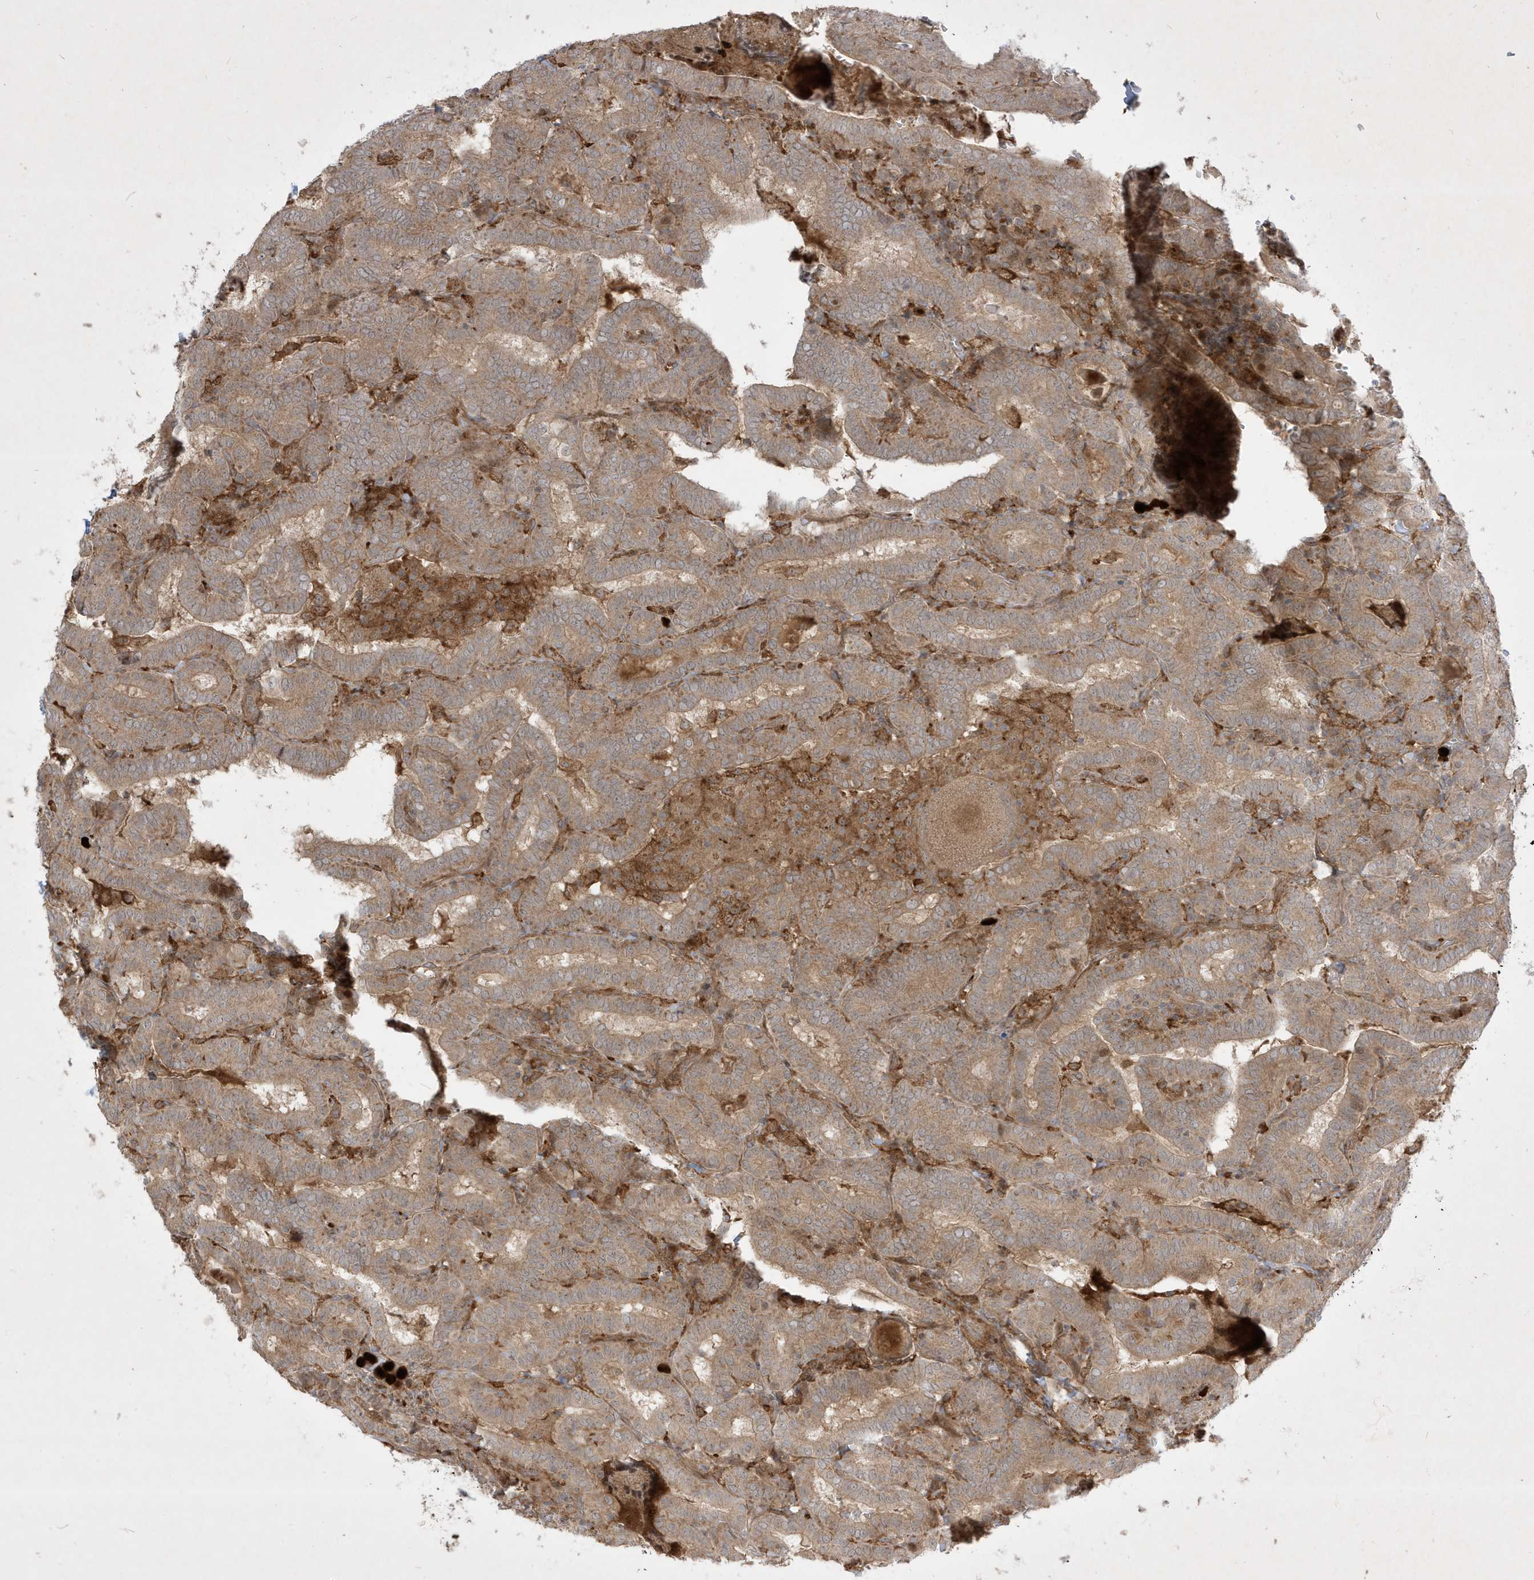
{"staining": {"intensity": "weak", "quantity": ">75%", "location": "cytoplasmic/membranous"}, "tissue": "thyroid cancer", "cell_type": "Tumor cells", "image_type": "cancer", "snomed": [{"axis": "morphology", "description": "Papillary adenocarcinoma, NOS"}, {"axis": "topography", "description": "Thyroid gland"}], "caption": "IHC of human thyroid cancer (papillary adenocarcinoma) exhibits low levels of weak cytoplasmic/membranous staining in approximately >75% of tumor cells.", "gene": "IFT57", "patient": {"sex": "female", "age": 72}}